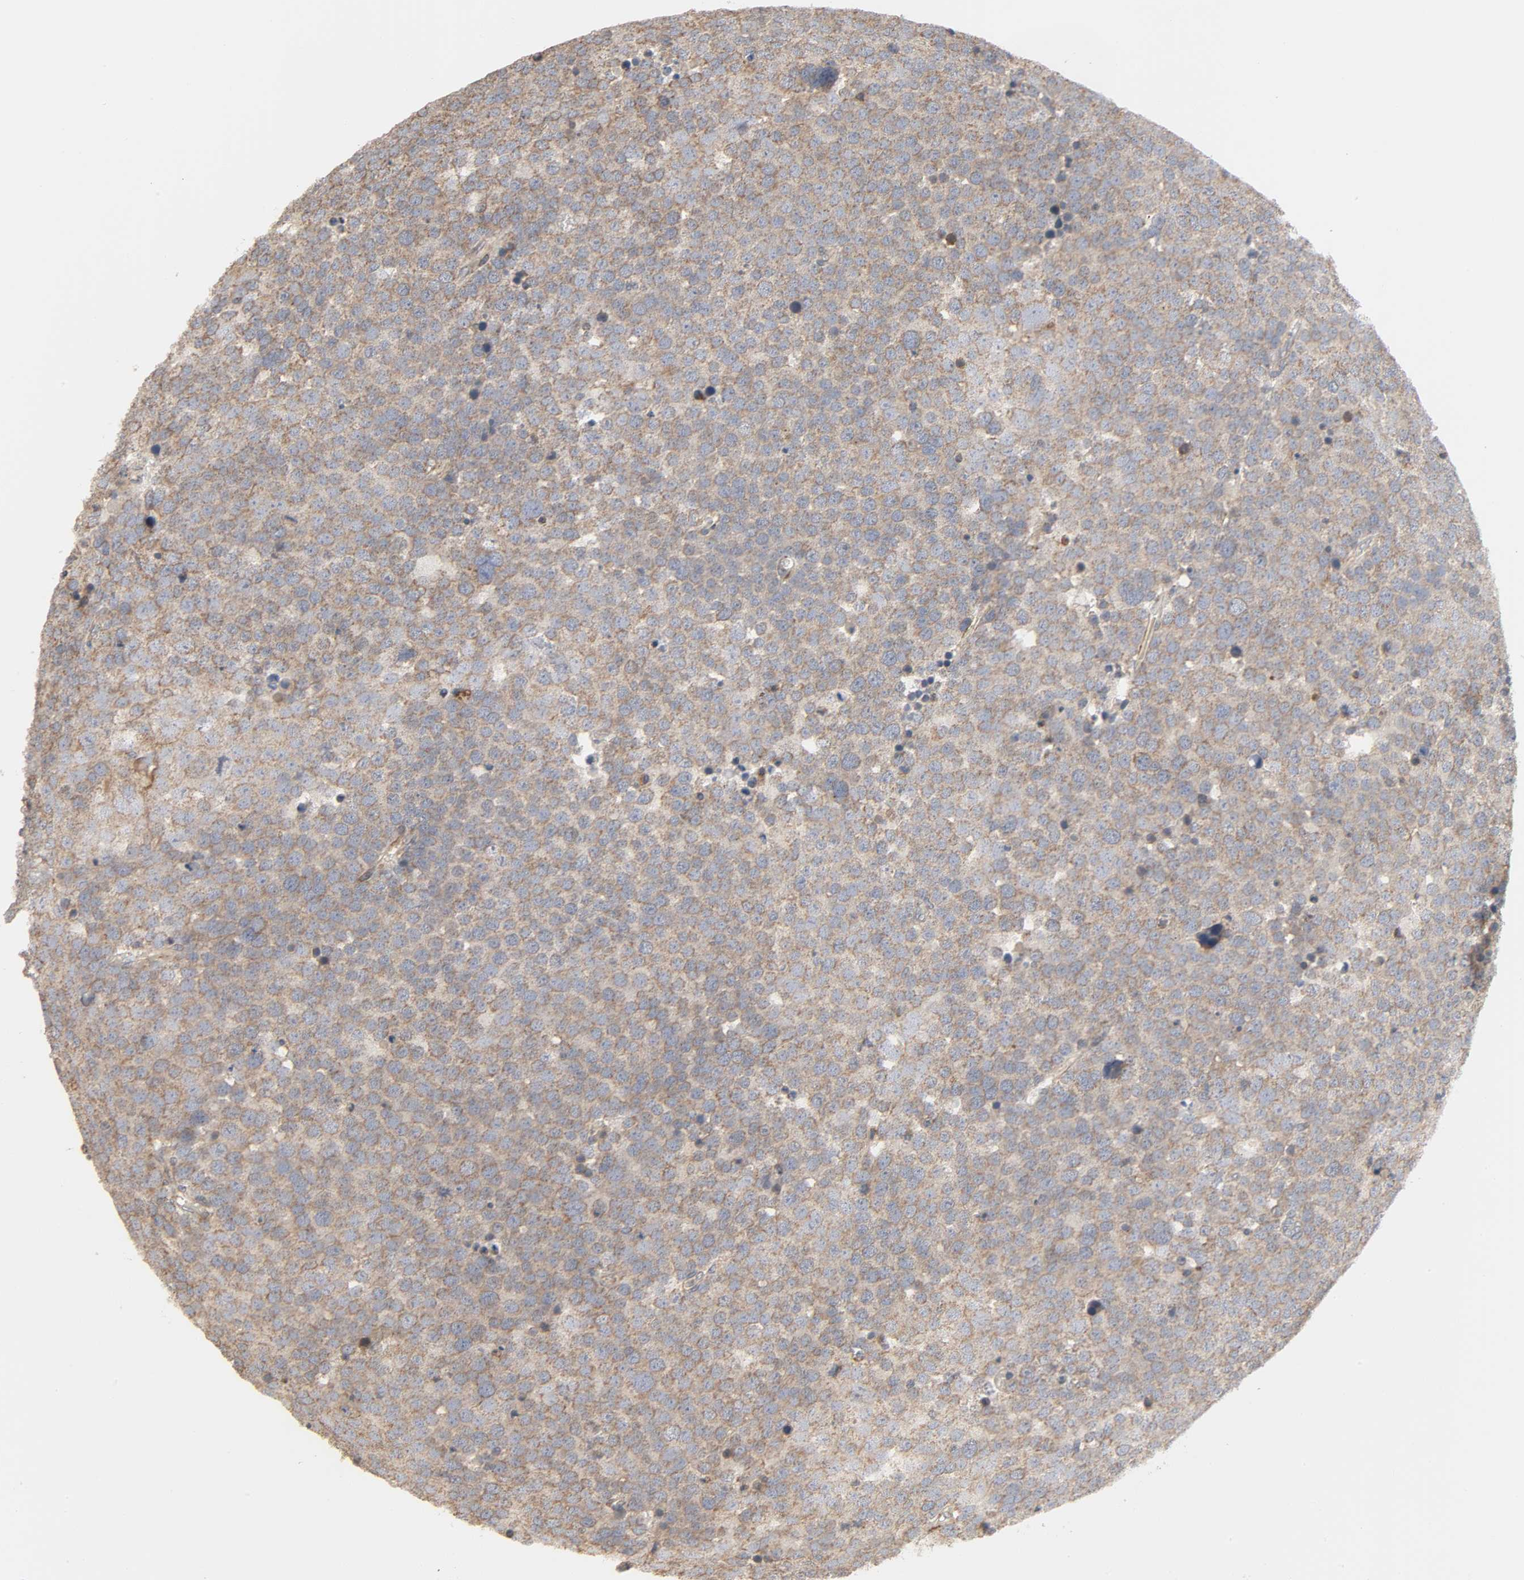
{"staining": {"intensity": "weak", "quantity": ">75%", "location": "cytoplasmic/membranous"}, "tissue": "testis cancer", "cell_type": "Tumor cells", "image_type": "cancer", "snomed": [{"axis": "morphology", "description": "Seminoma, NOS"}, {"axis": "topography", "description": "Testis"}], "caption": "Human seminoma (testis) stained with a brown dye reveals weak cytoplasmic/membranous positive staining in approximately >75% of tumor cells.", "gene": "CLEC4E", "patient": {"sex": "male", "age": 71}}